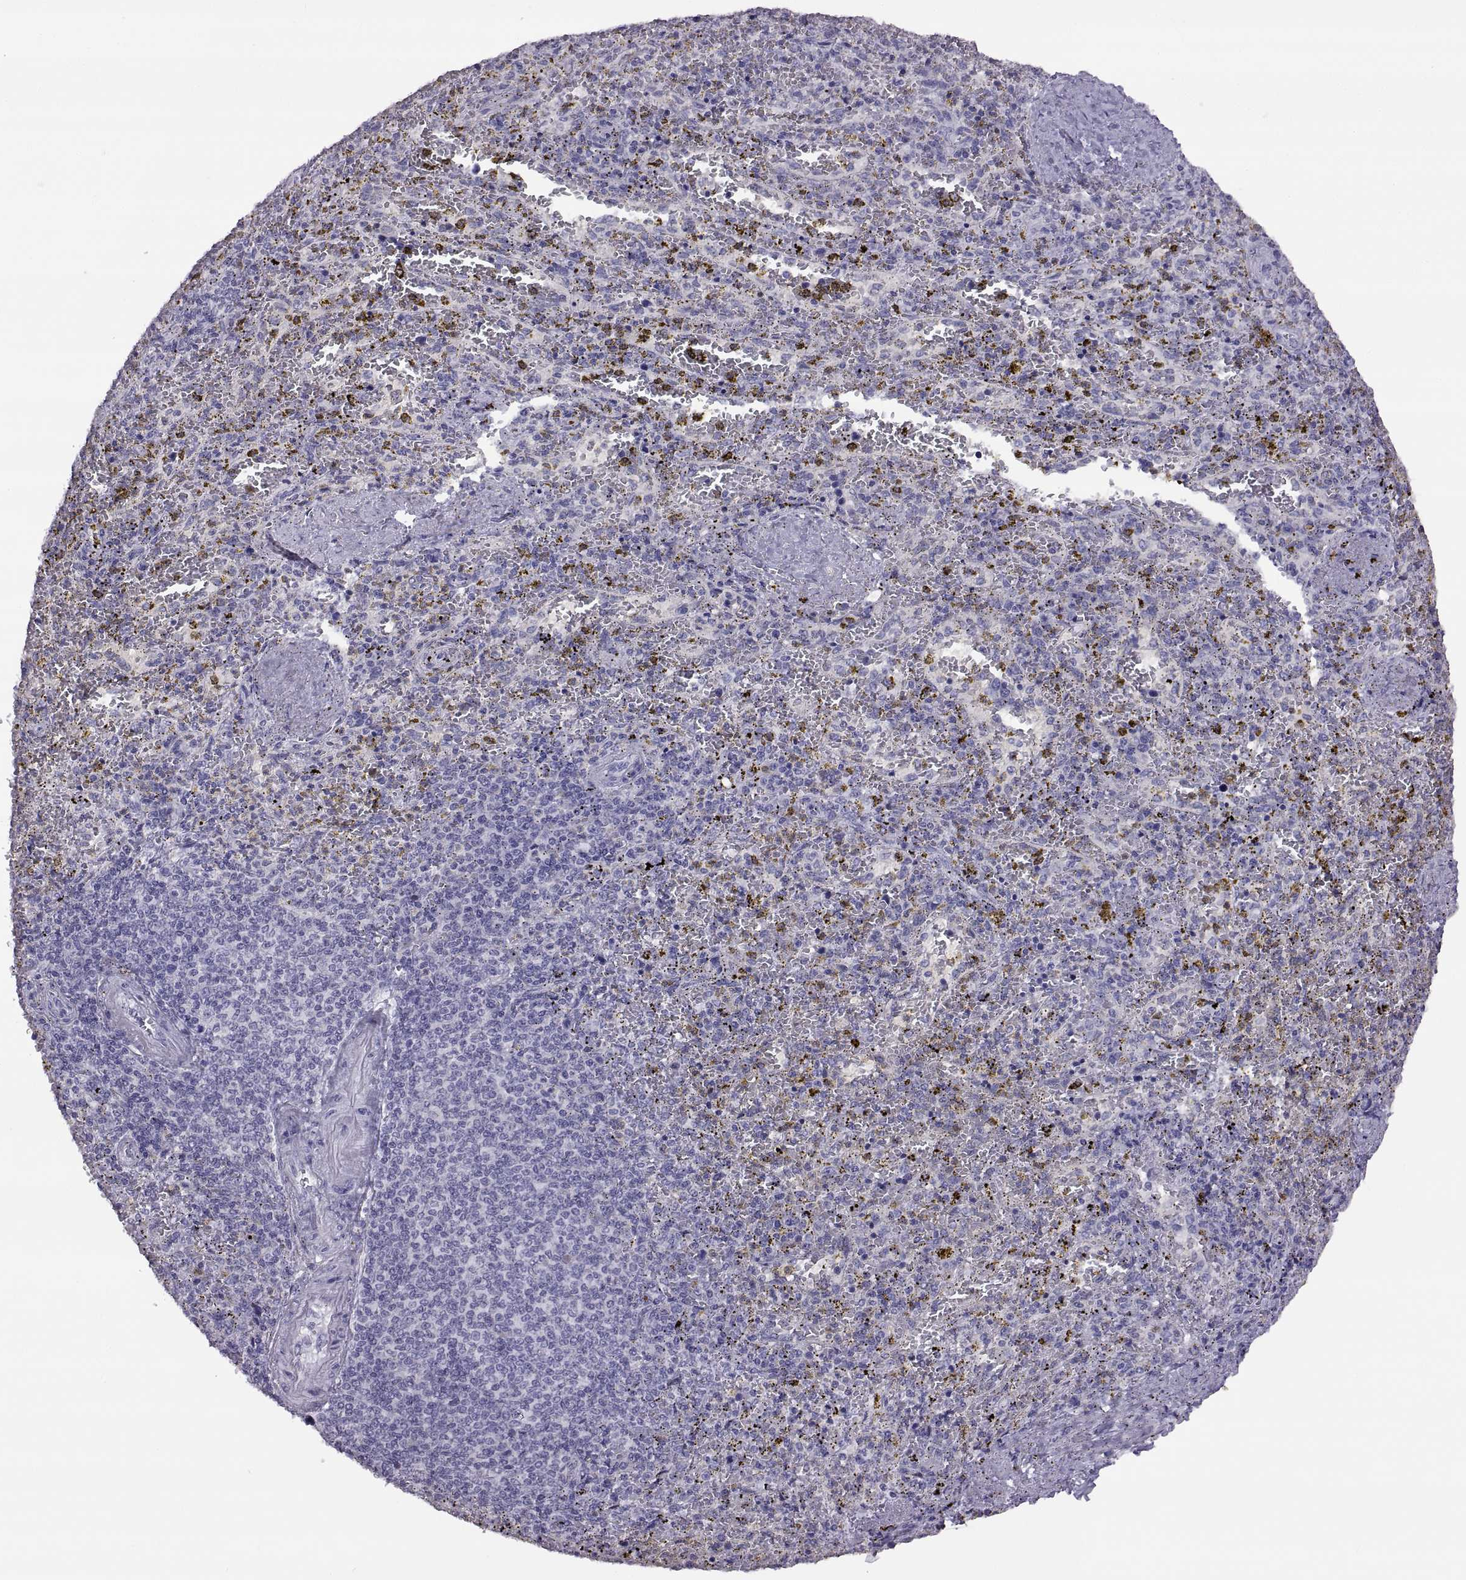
{"staining": {"intensity": "negative", "quantity": "none", "location": "none"}, "tissue": "spleen", "cell_type": "Cells in red pulp", "image_type": "normal", "snomed": [{"axis": "morphology", "description": "Normal tissue, NOS"}, {"axis": "topography", "description": "Spleen"}], "caption": "Cells in red pulp show no significant staining in normal spleen.", "gene": "RDM1", "patient": {"sex": "female", "age": 50}}